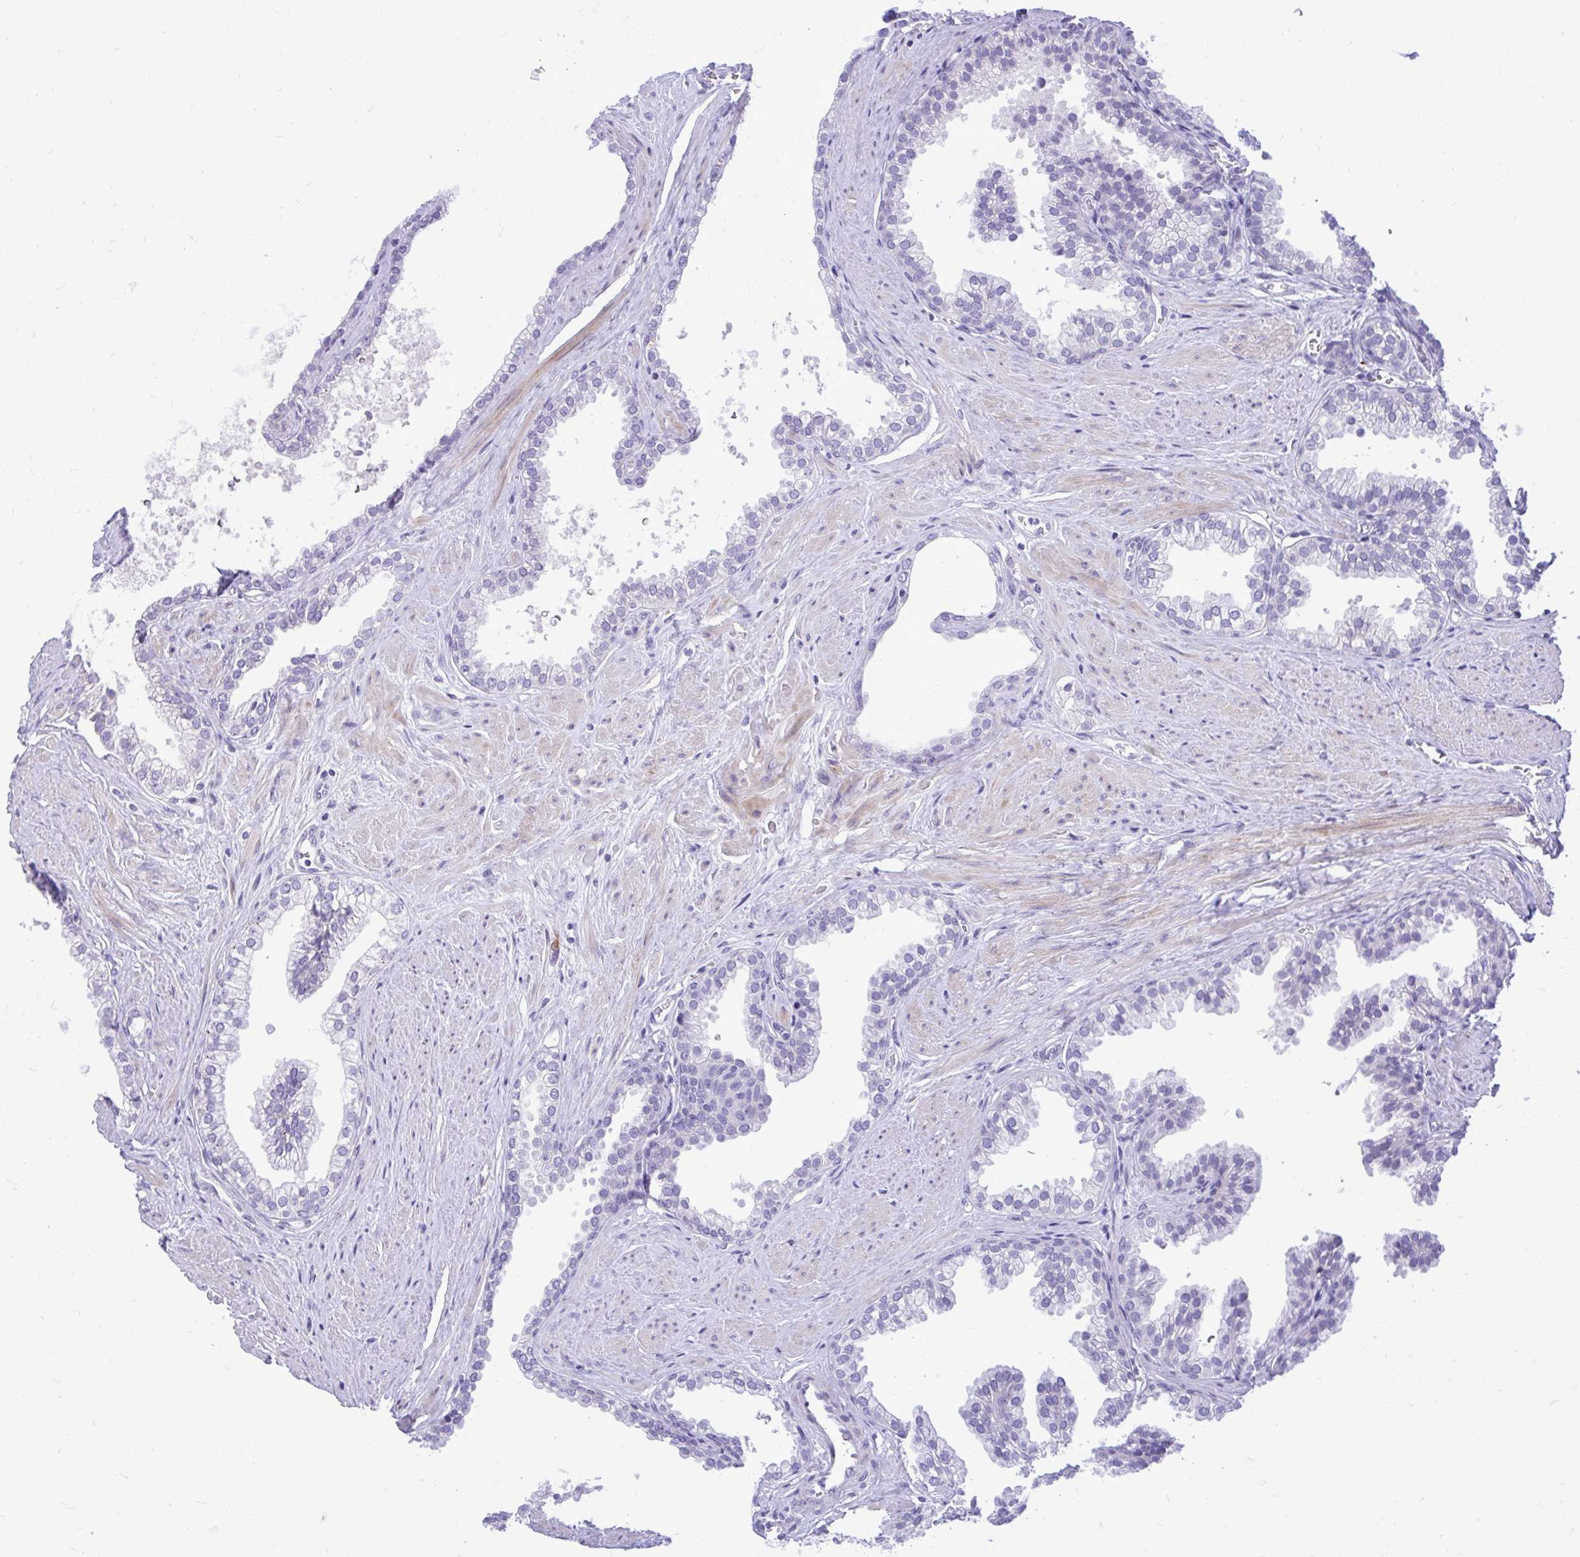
{"staining": {"intensity": "moderate", "quantity": "<25%", "location": "cytoplasmic/membranous"}, "tissue": "prostate", "cell_type": "Glandular cells", "image_type": "normal", "snomed": [{"axis": "morphology", "description": "Normal tissue, NOS"}, {"axis": "topography", "description": "Prostate"}, {"axis": "topography", "description": "Peripheral nerve tissue"}], "caption": "Protein staining displays moderate cytoplasmic/membranous staining in approximately <25% of glandular cells in normal prostate. (Brightfield microscopy of DAB IHC at high magnification).", "gene": "GABRA1", "patient": {"sex": "male", "age": 55}}